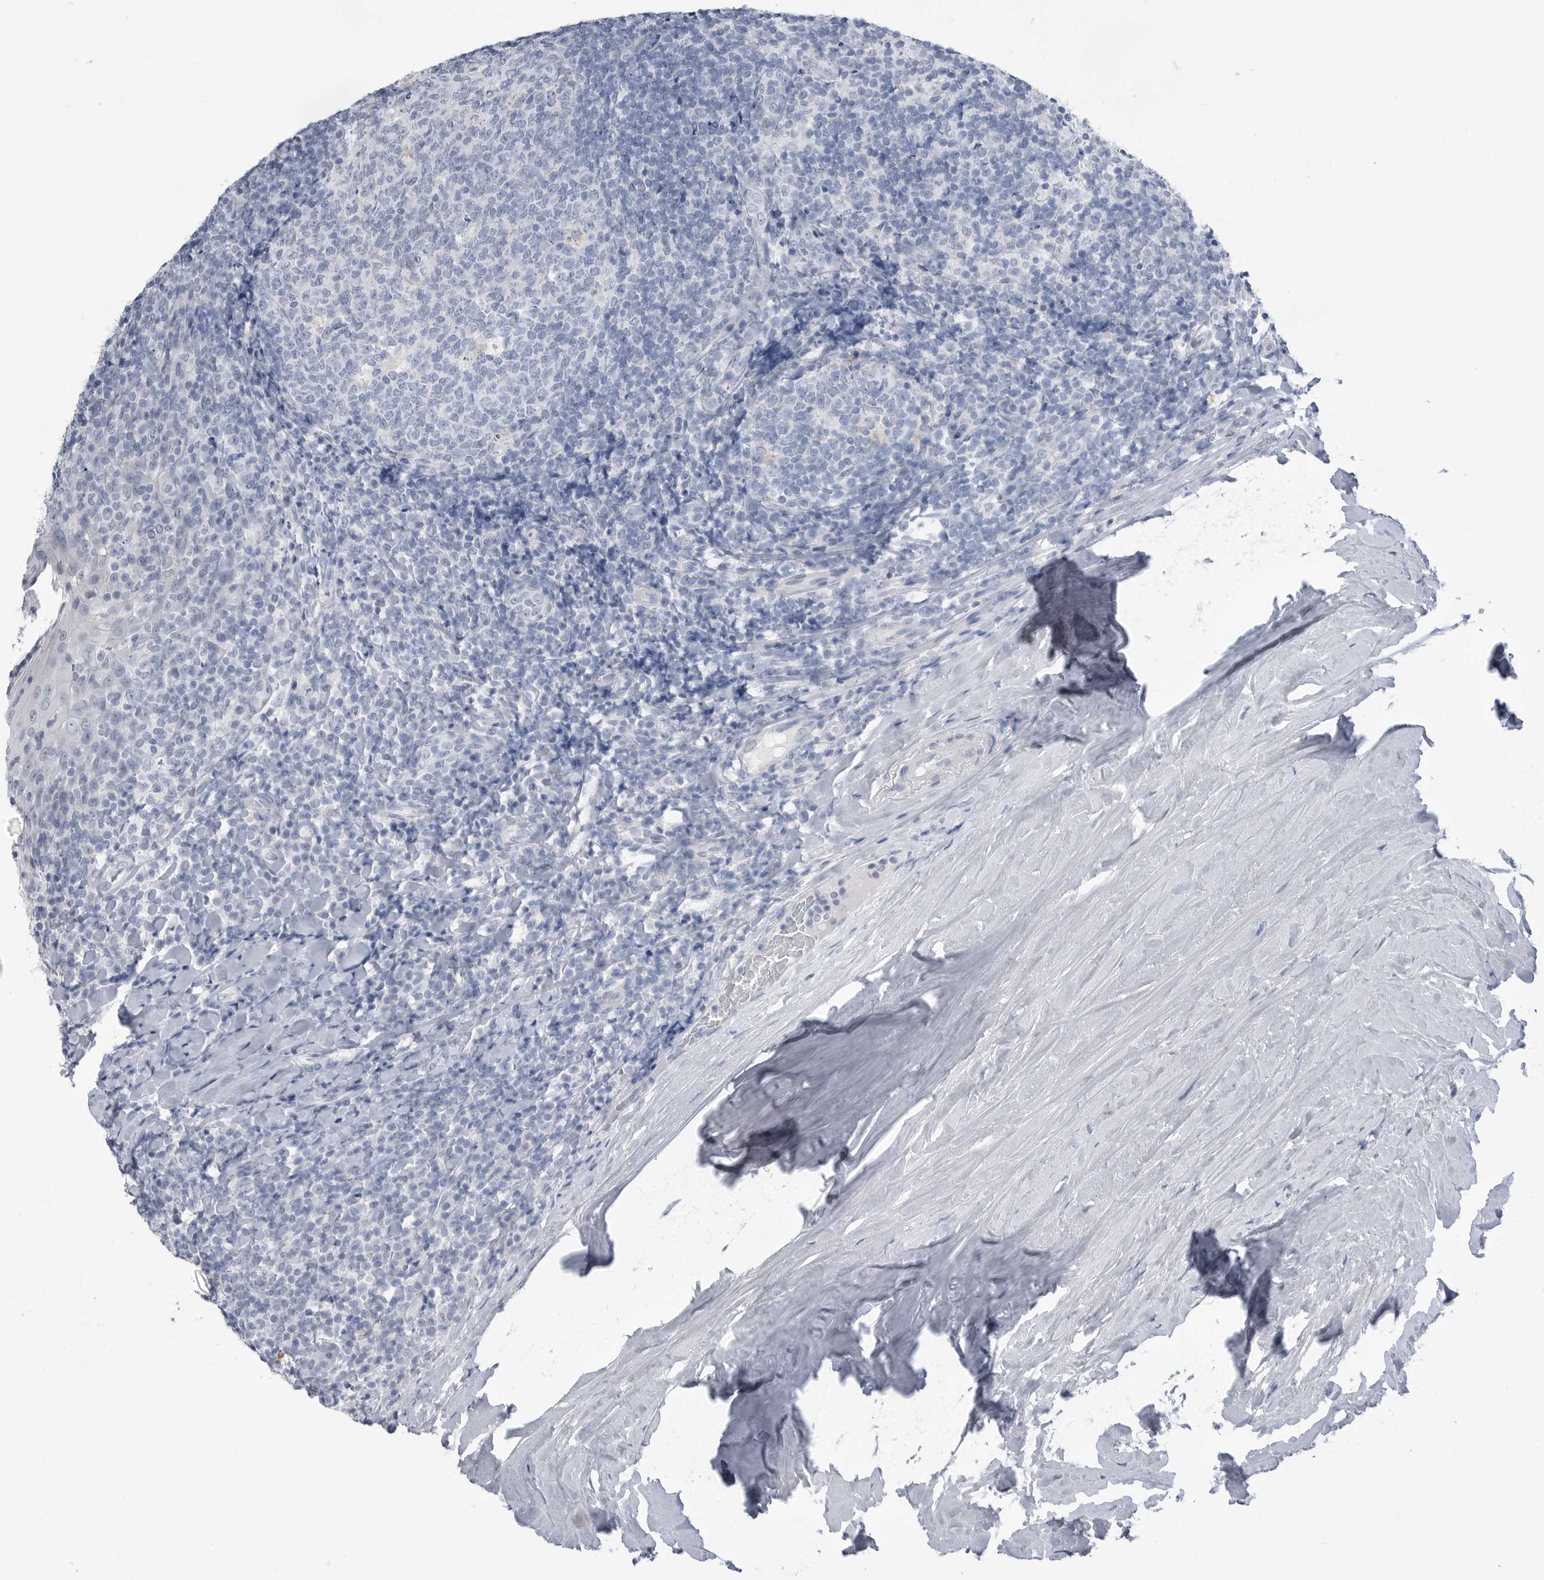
{"staining": {"intensity": "negative", "quantity": "none", "location": "none"}, "tissue": "tonsil", "cell_type": "Germinal center cells", "image_type": "normal", "snomed": [{"axis": "morphology", "description": "Normal tissue, NOS"}, {"axis": "topography", "description": "Tonsil"}], "caption": "DAB immunohistochemical staining of benign human tonsil reveals no significant positivity in germinal center cells. (Stains: DAB (3,3'-diaminobenzidine) immunohistochemistry (IHC) with hematoxylin counter stain, Microscopy: brightfield microscopy at high magnification).", "gene": "ABHD12", "patient": {"sex": "male", "age": 37}}